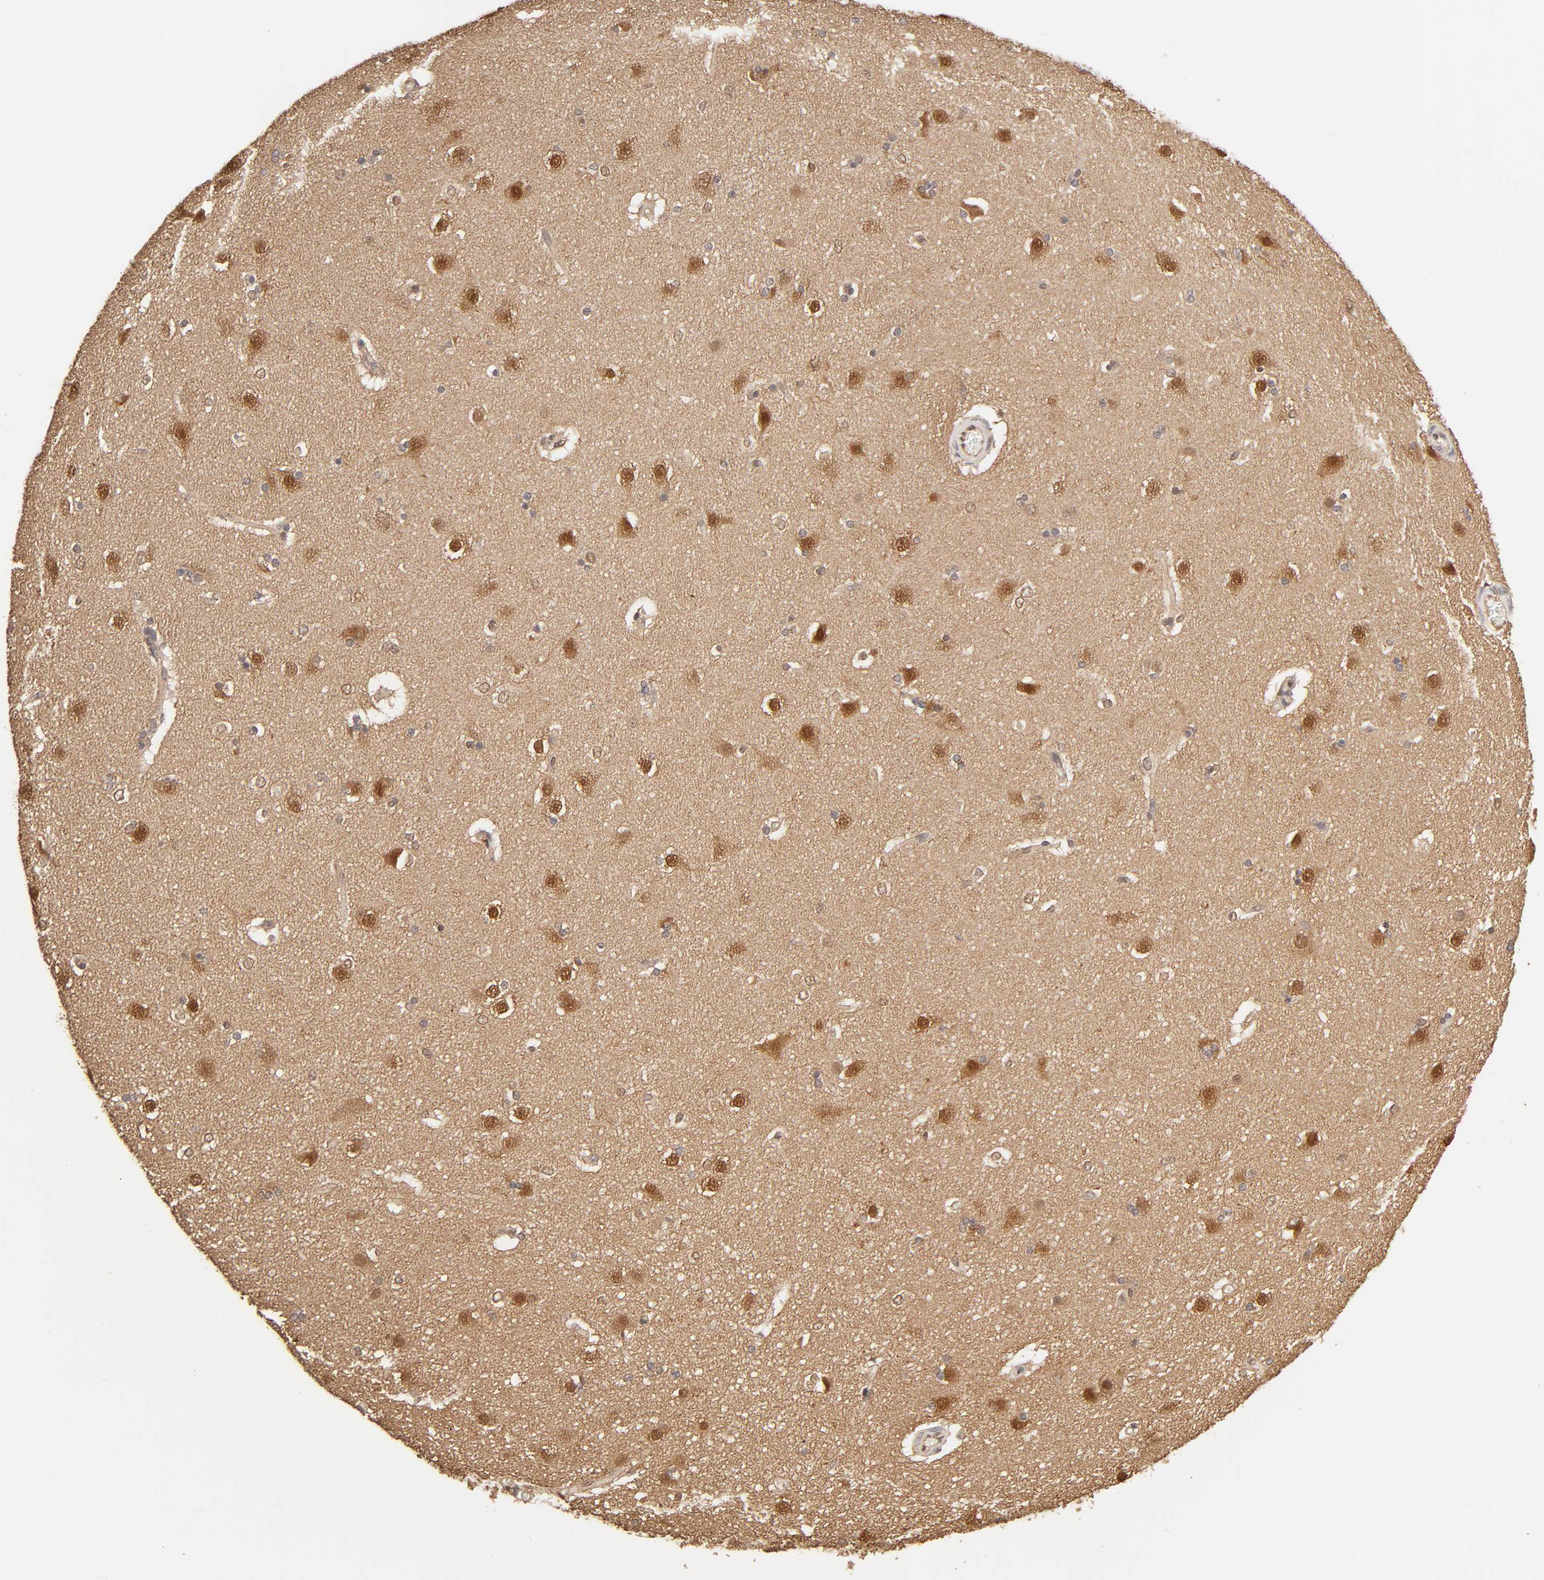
{"staining": {"intensity": "negative", "quantity": "none", "location": "none"}, "tissue": "caudate", "cell_type": "Glial cells", "image_type": "normal", "snomed": [{"axis": "morphology", "description": "Normal tissue, NOS"}, {"axis": "topography", "description": "Lateral ventricle wall"}], "caption": "A photomicrograph of caudate stained for a protein displays no brown staining in glial cells. The staining is performed using DAB (3,3'-diaminobenzidine) brown chromogen with nuclei counter-stained in using hematoxylin.", "gene": "MAPK1", "patient": {"sex": "female", "age": 19}}